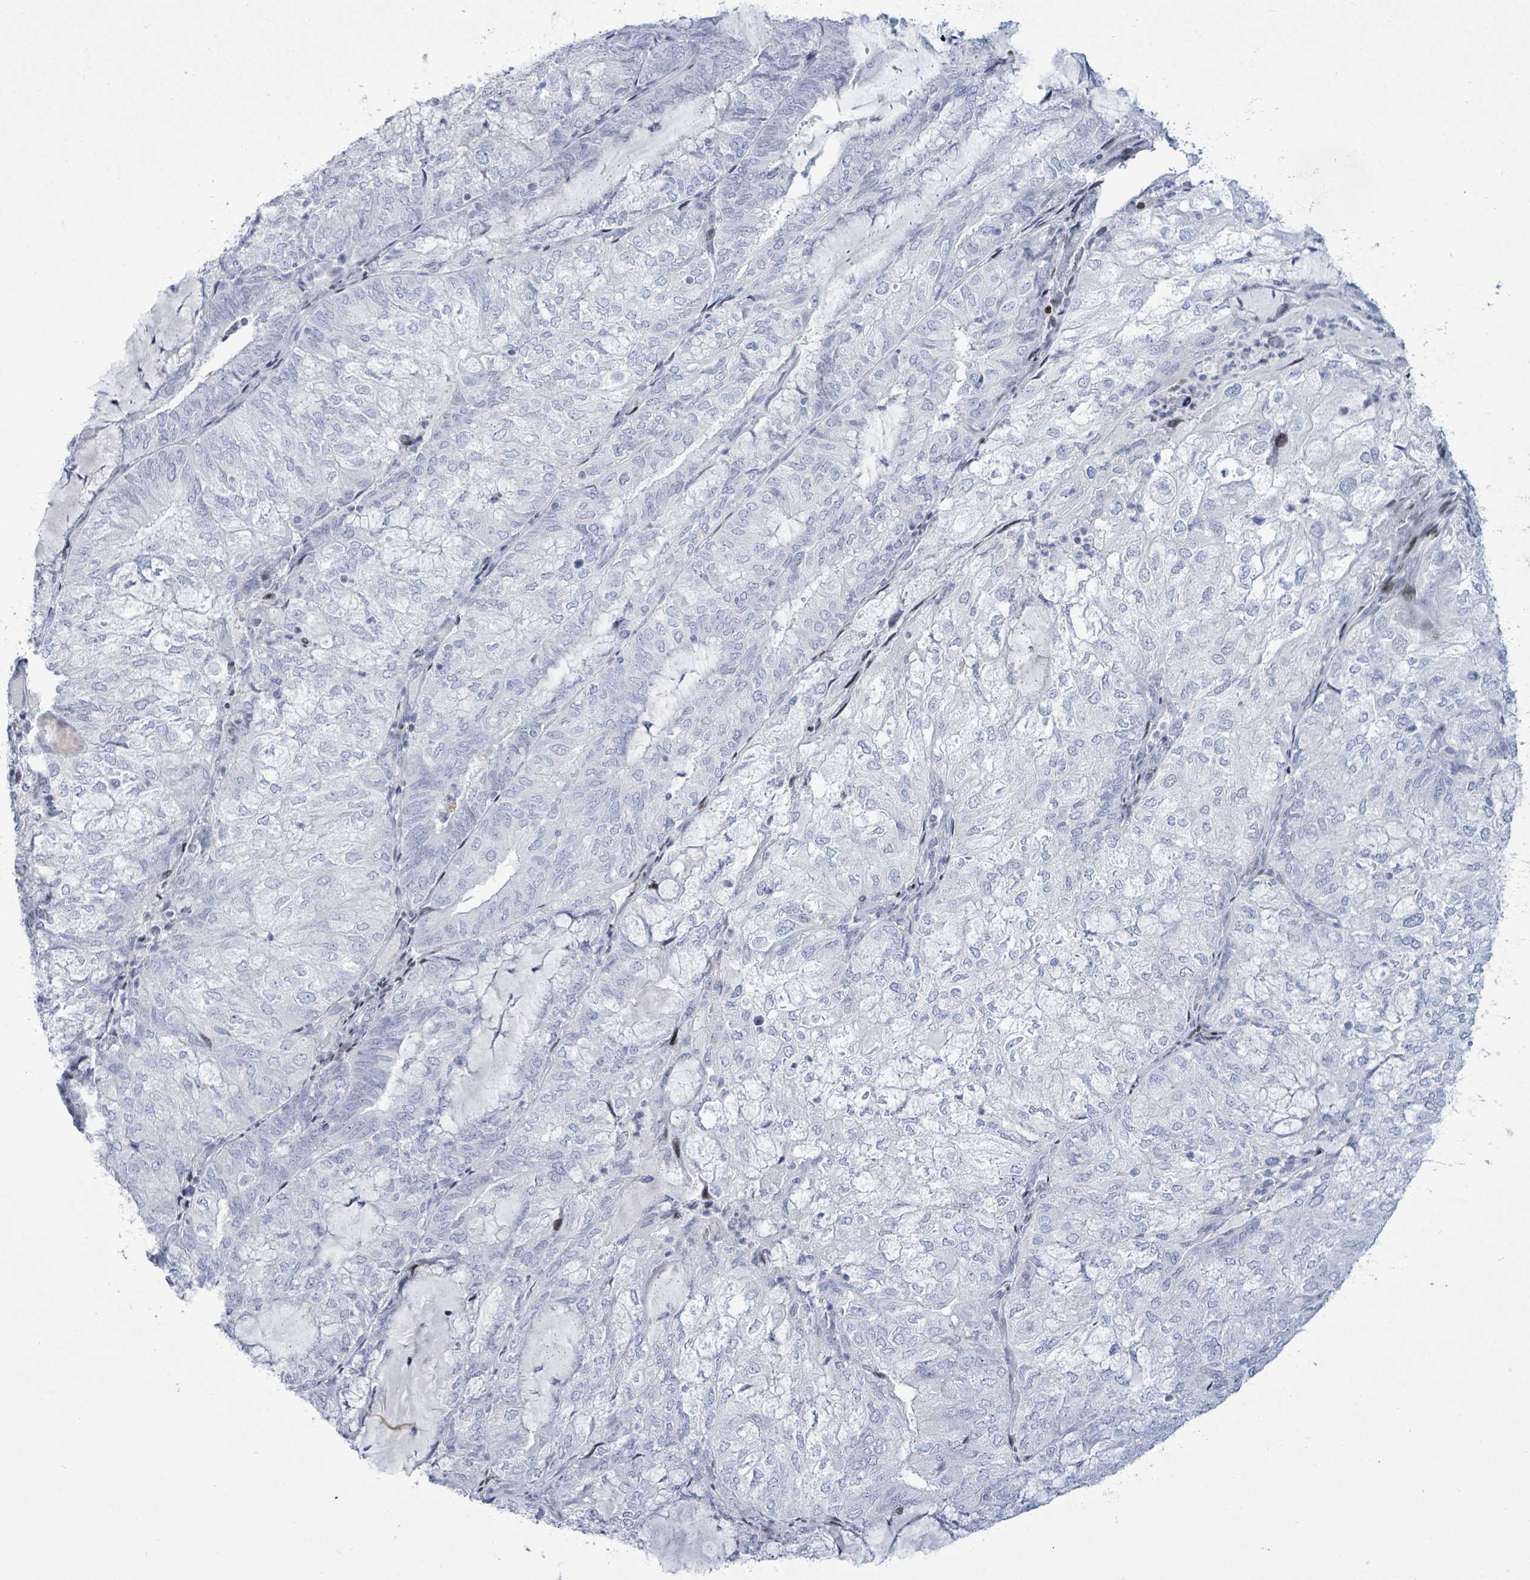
{"staining": {"intensity": "negative", "quantity": "none", "location": "none"}, "tissue": "endometrial cancer", "cell_type": "Tumor cells", "image_type": "cancer", "snomed": [{"axis": "morphology", "description": "Adenocarcinoma, NOS"}, {"axis": "topography", "description": "Endometrium"}], "caption": "Immunohistochemistry micrograph of adenocarcinoma (endometrial) stained for a protein (brown), which exhibits no expression in tumor cells.", "gene": "MALL", "patient": {"sex": "female", "age": 81}}